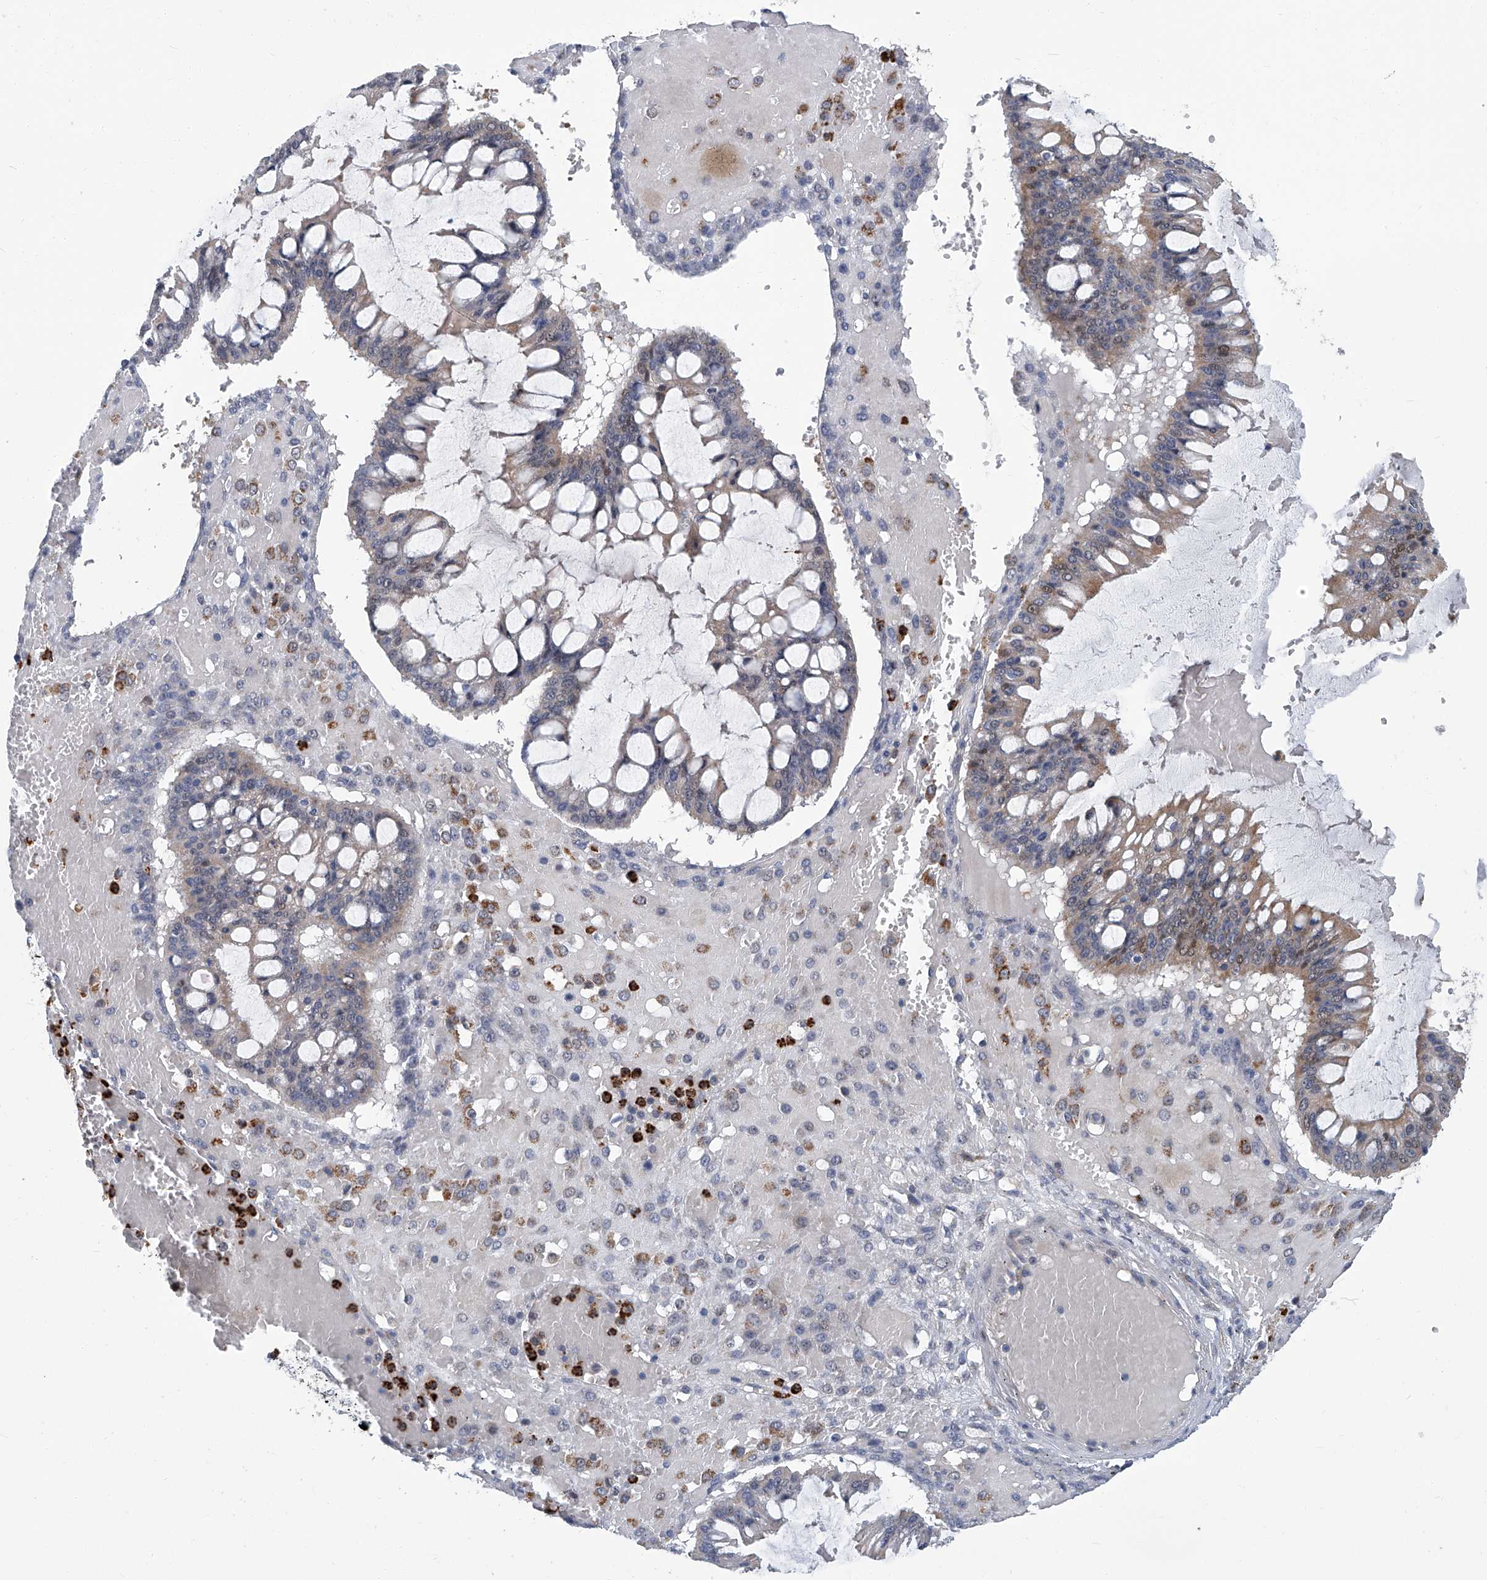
{"staining": {"intensity": "weak", "quantity": "25%-75%", "location": "cytoplasmic/membranous"}, "tissue": "ovarian cancer", "cell_type": "Tumor cells", "image_type": "cancer", "snomed": [{"axis": "morphology", "description": "Cystadenocarcinoma, mucinous, NOS"}, {"axis": "topography", "description": "Ovary"}], "caption": "About 25%-75% of tumor cells in human ovarian cancer demonstrate weak cytoplasmic/membranous protein positivity as visualized by brown immunohistochemical staining.", "gene": "AKNAD1", "patient": {"sex": "female", "age": 73}}